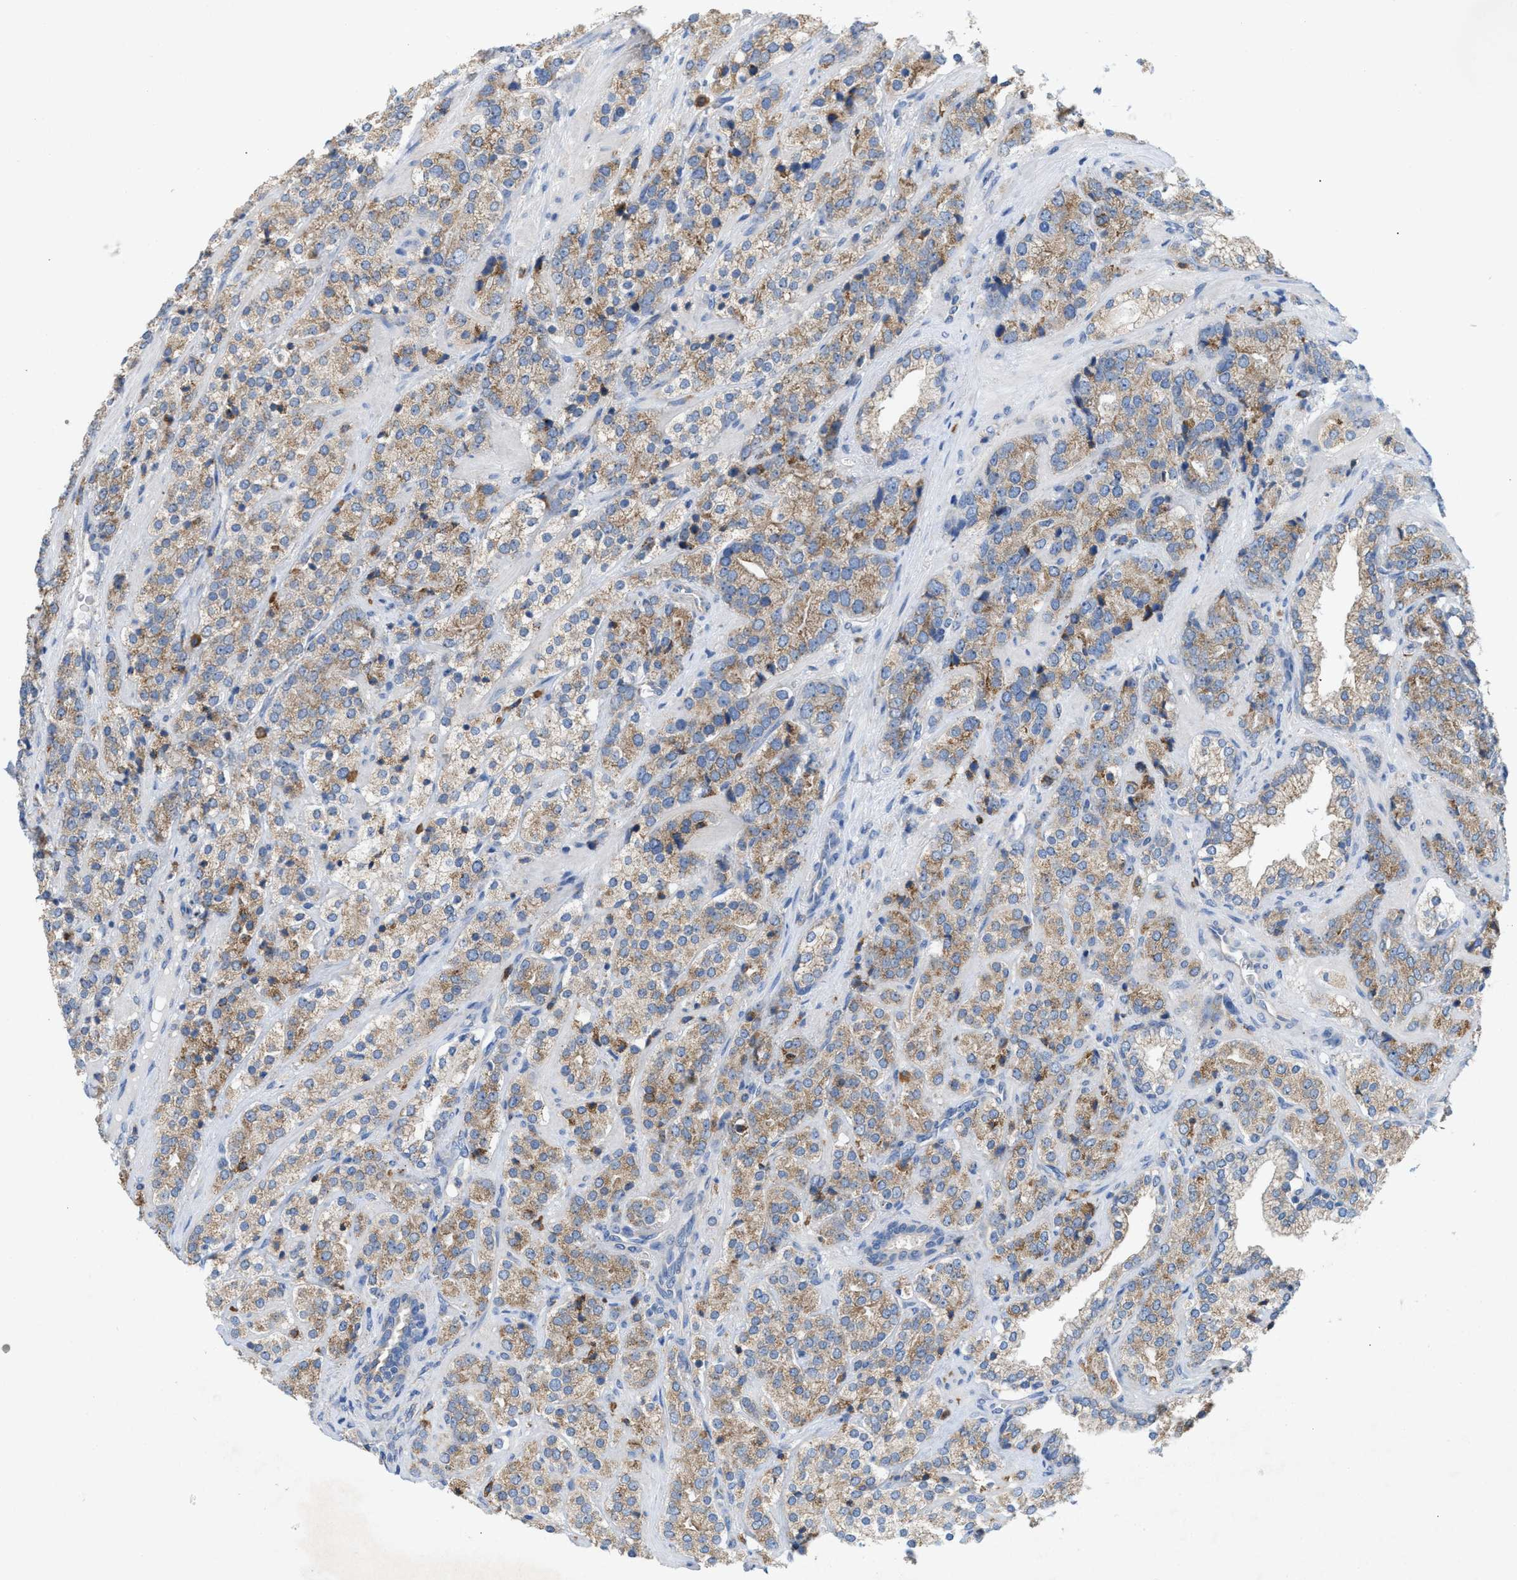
{"staining": {"intensity": "moderate", "quantity": ">75%", "location": "cytoplasmic/membranous"}, "tissue": "prostate cancer", "cell_type": "Tumor cells", "image_type": "cancer", "snomed": [{"axis": "morphology", "description": "Adenocarcinoma, High grade"}, {"axis": "topography", "description": "Prostate"}], "caption": "About >75% of tumor cells in human prostate cancer (adenocarcinoma (high-grade)) reveal moderate cytoplasmic/membranous protein staining as visualized by brown immunohistochemical staining.", "gene": "DYNC2I1", "patient": {"sex": "male", "age": 71}}